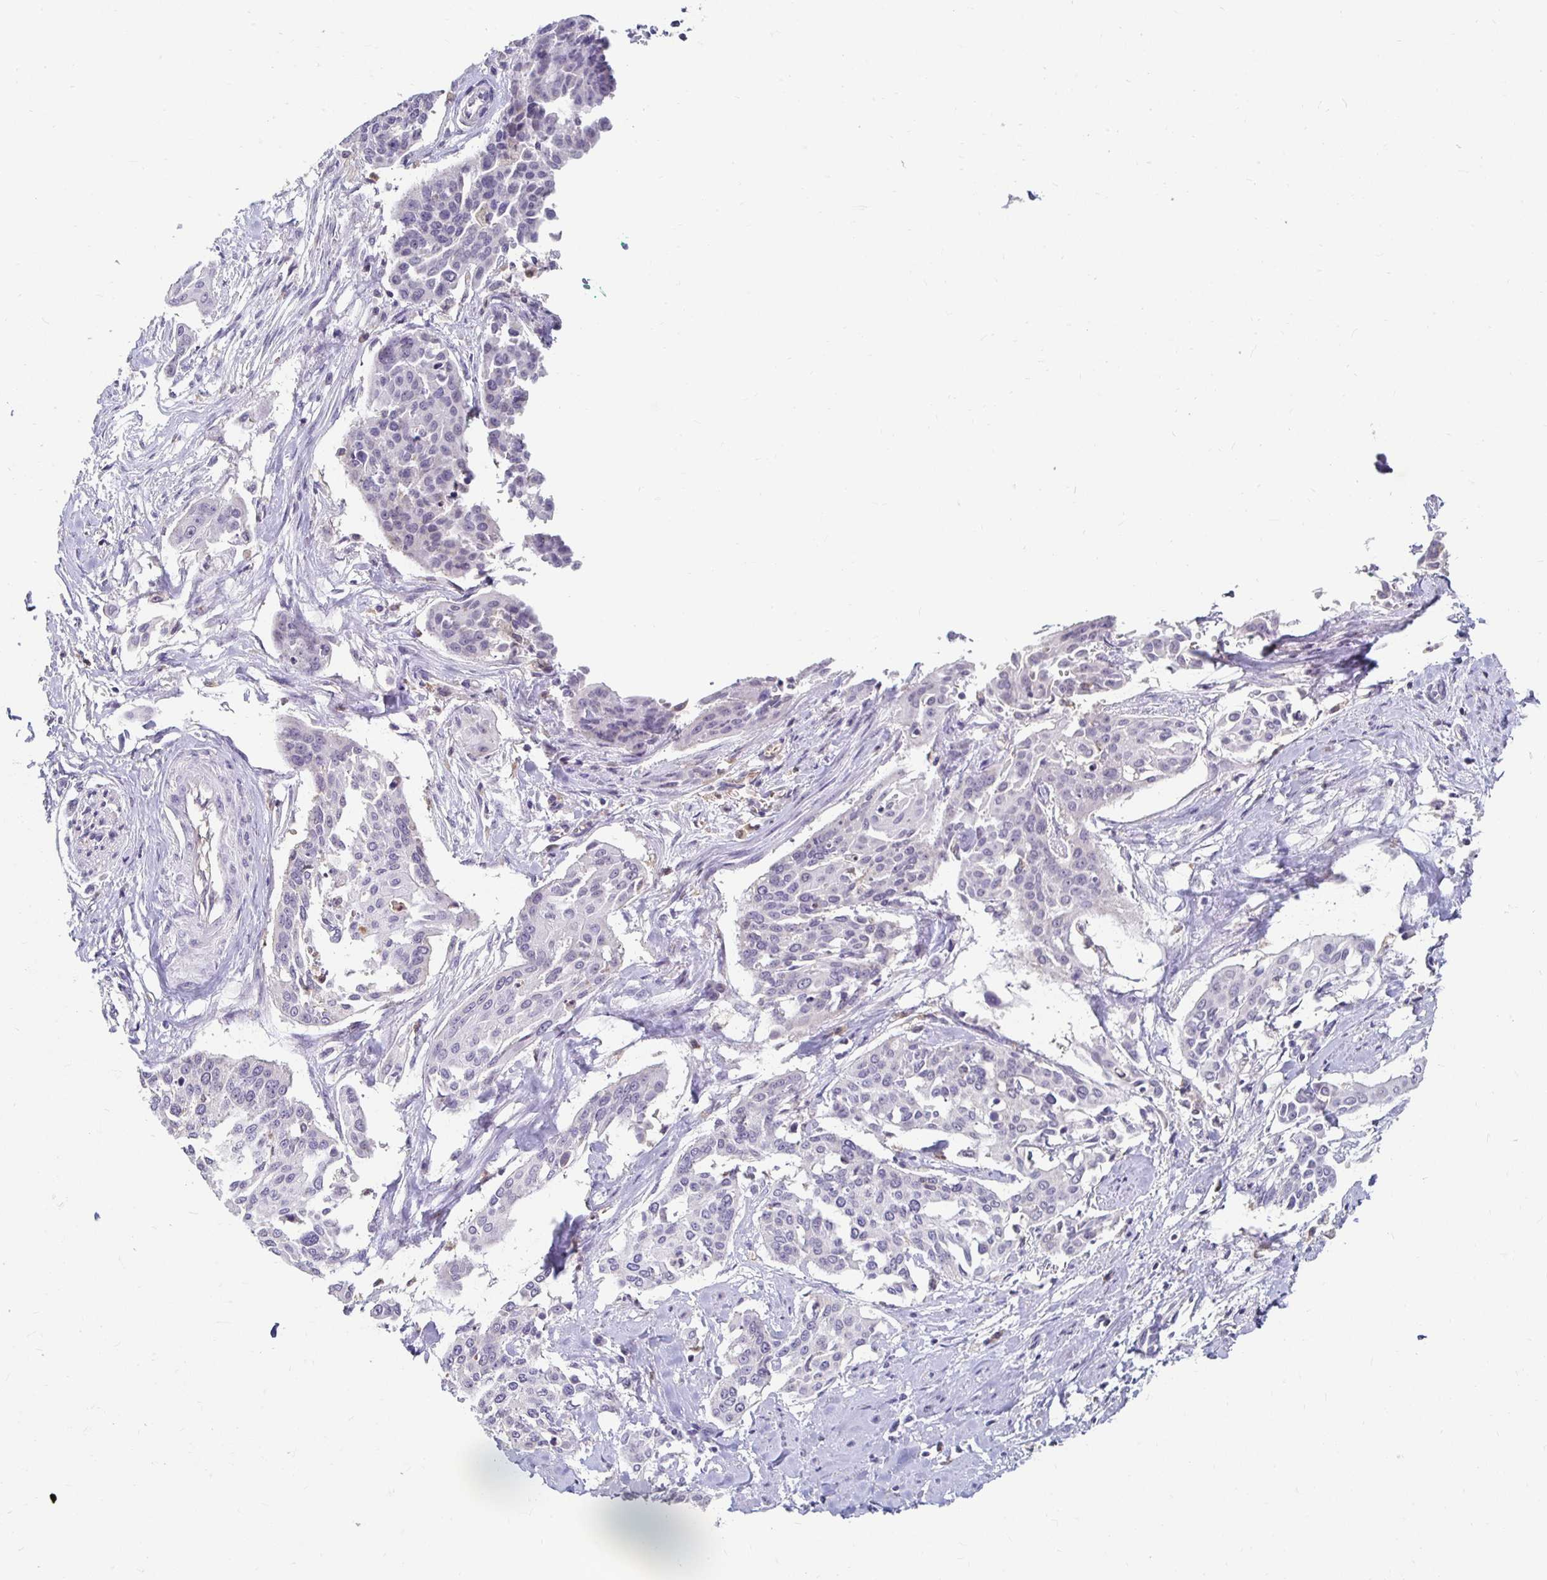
{"staining": {"intensity": "negative", "quantity": "none", "location": "none"}, "tissue": "cervical cancer", "cell_type": "Tumor cells", "image_type": "cancer", "snomed": [{"axis": "morphology", "description": "Squamous cell carcinoma, NOS"}, {"axis": "topography", "description": "Cervix"}], "caption": "The immunohistochemistry photomicrograph has no significant positivity in tumor cells of cervical cancer tissue.", "gene": "GK2", "patient": {"sex": "female", "age": 44}}